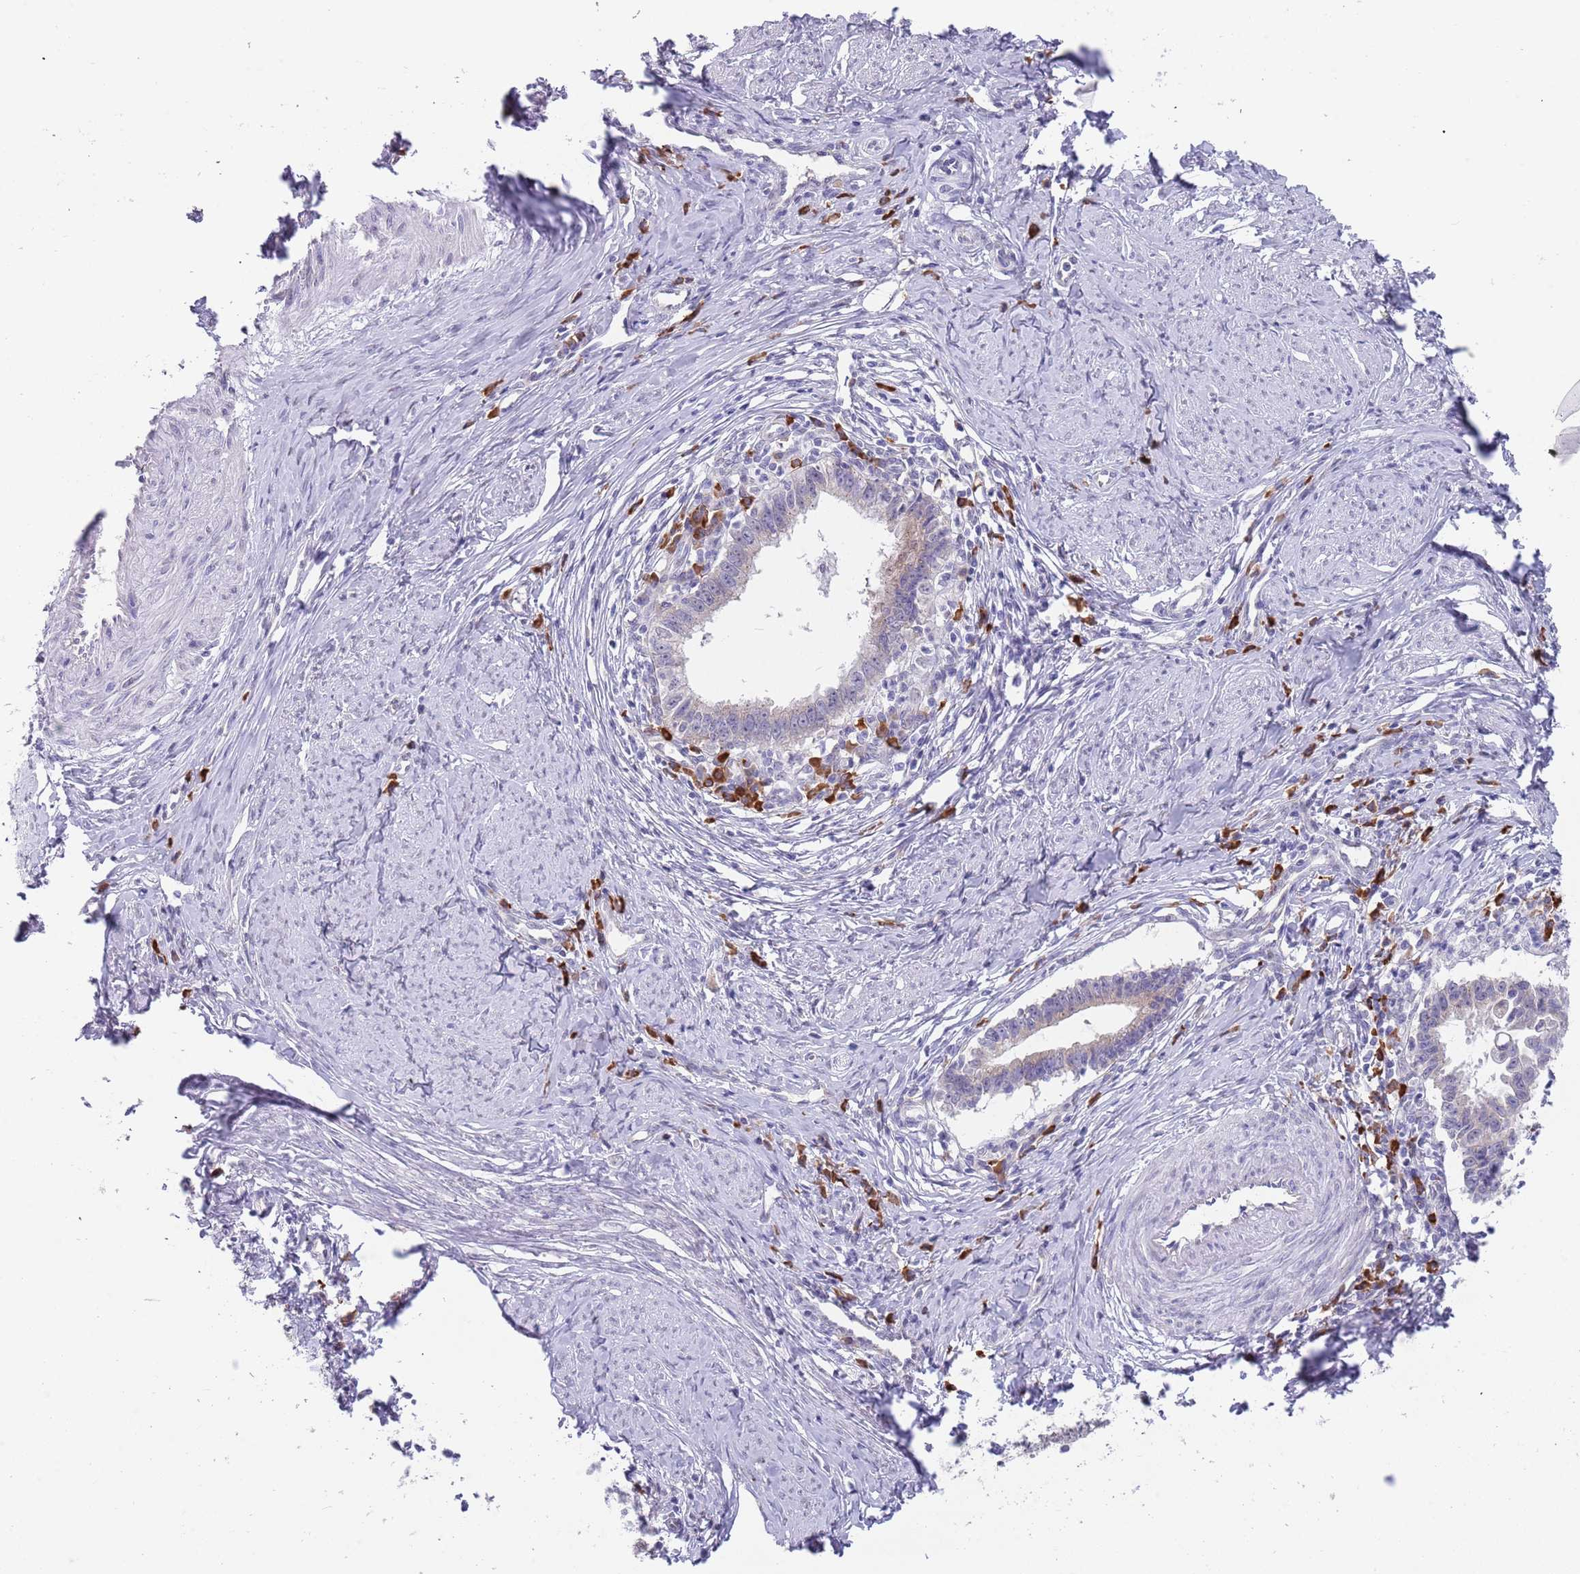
{"staining": {"intensity": "negative", "quantity": "none", "location": "none"}, "tissue": "cervical cancer", "cell_type": "Tumor cells", "image_type": "cancer", "snomed": [{"axis": "morphology", "description": "Adenocarcinoma, NOS"}, {"axis": "topography", "description": "Cervix"}], "caption": "There is no significant expression in tumor cells of cervical cancer (adenocarcinoma).", "gene": "TNRC6C", "patient": {"sex": "female", "age": 36}}